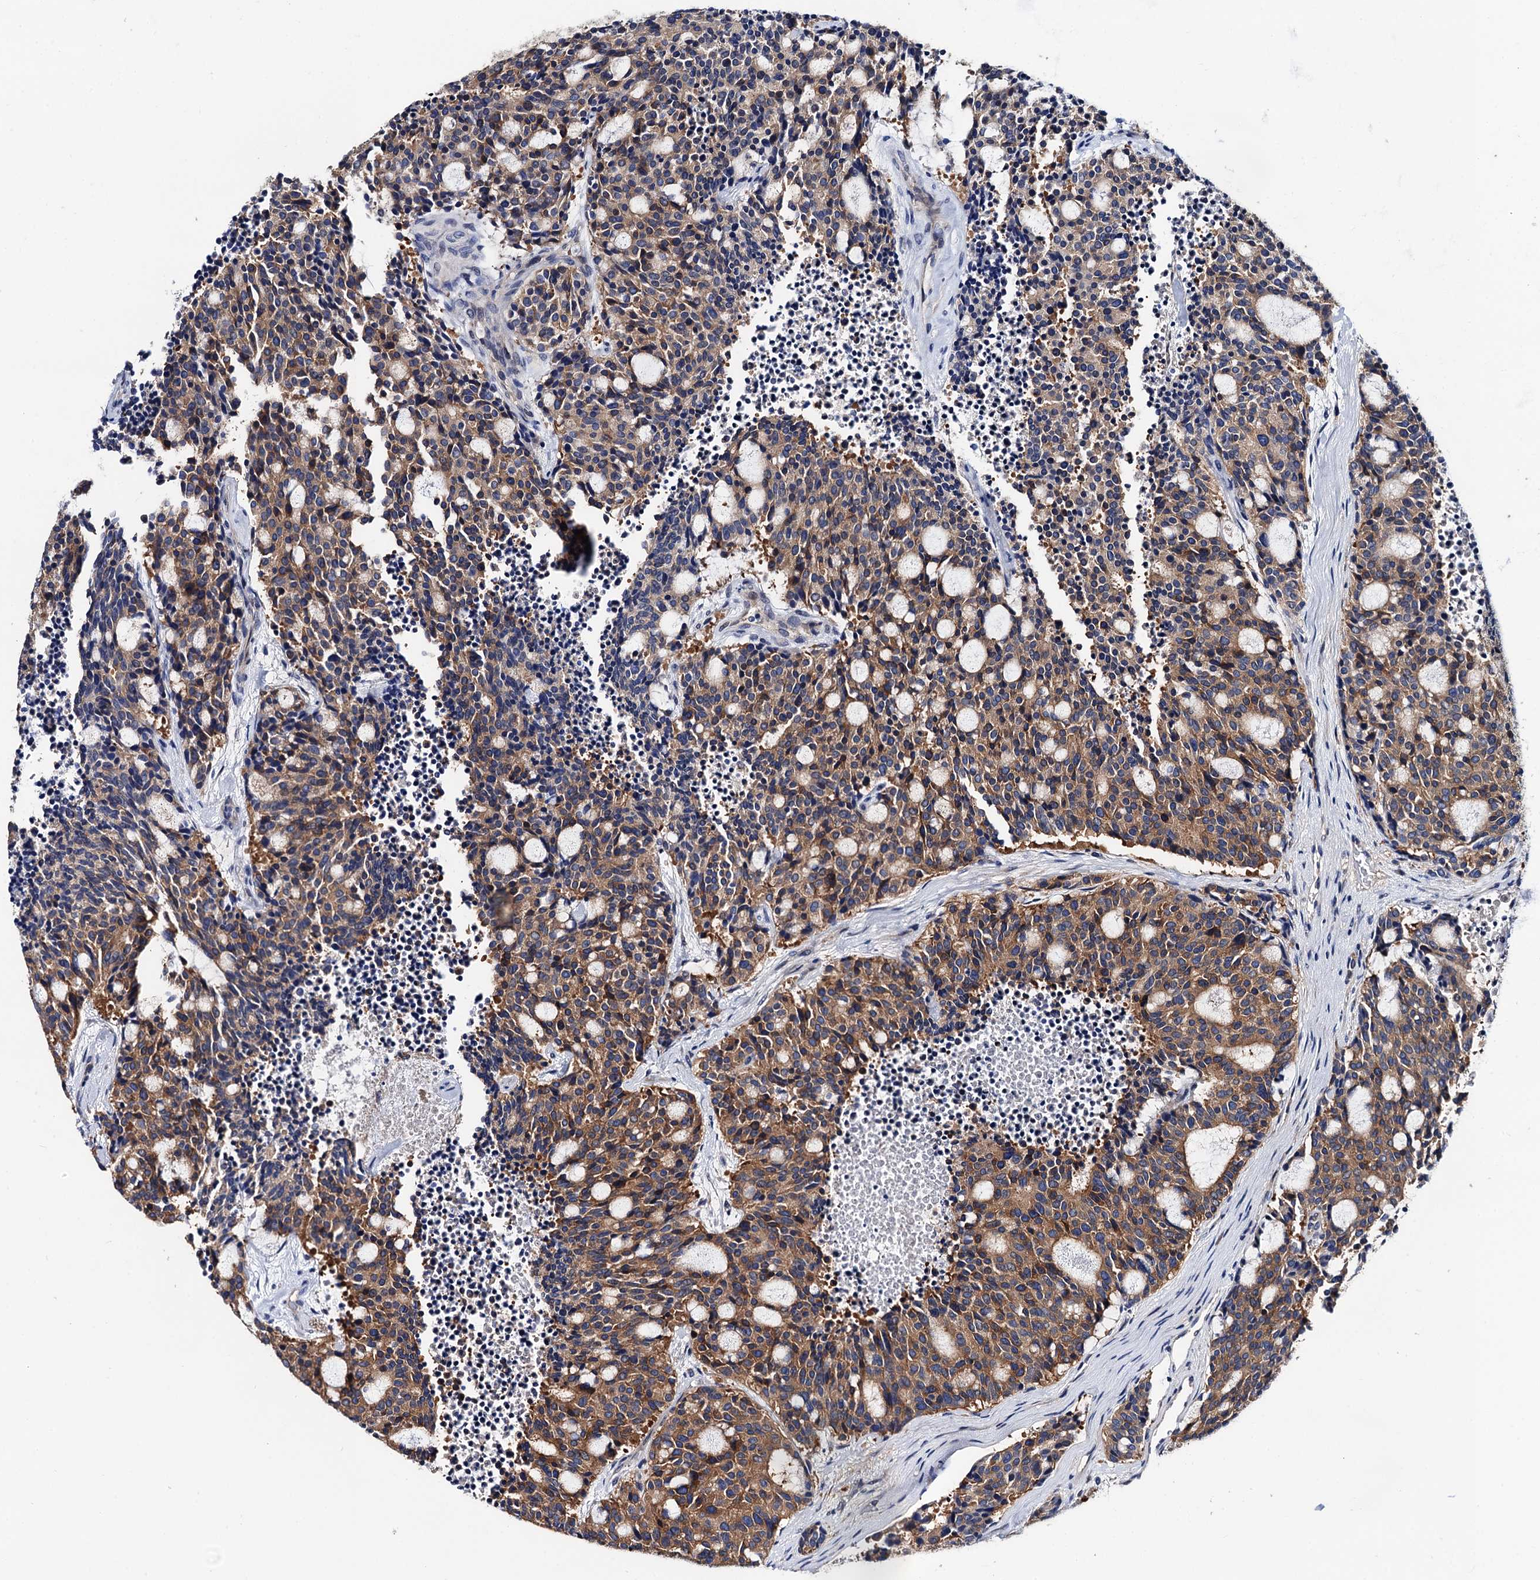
{"staining": {"intensity": "moderate", "quantity": "25%-75%", "location": "cytoplasmic/membranous"}, "tissue": "carcinoid", "cell_type": "Tumor cells", "image_type": "cancer", "snomed": [{"axis": "morphology", "description": "Carcinoid, malignant, NOS"}, {"axis": "topography", "description": "Pancreas"}], "caption": "Tumor cells reveal moderate cytoplasmic/membranous staining in about 25%-75% of cells in carcinoid. Nuclei are stained in blue.", "gene": "ZDHHC18", "patient": {"sex": "female", "age": 54}}